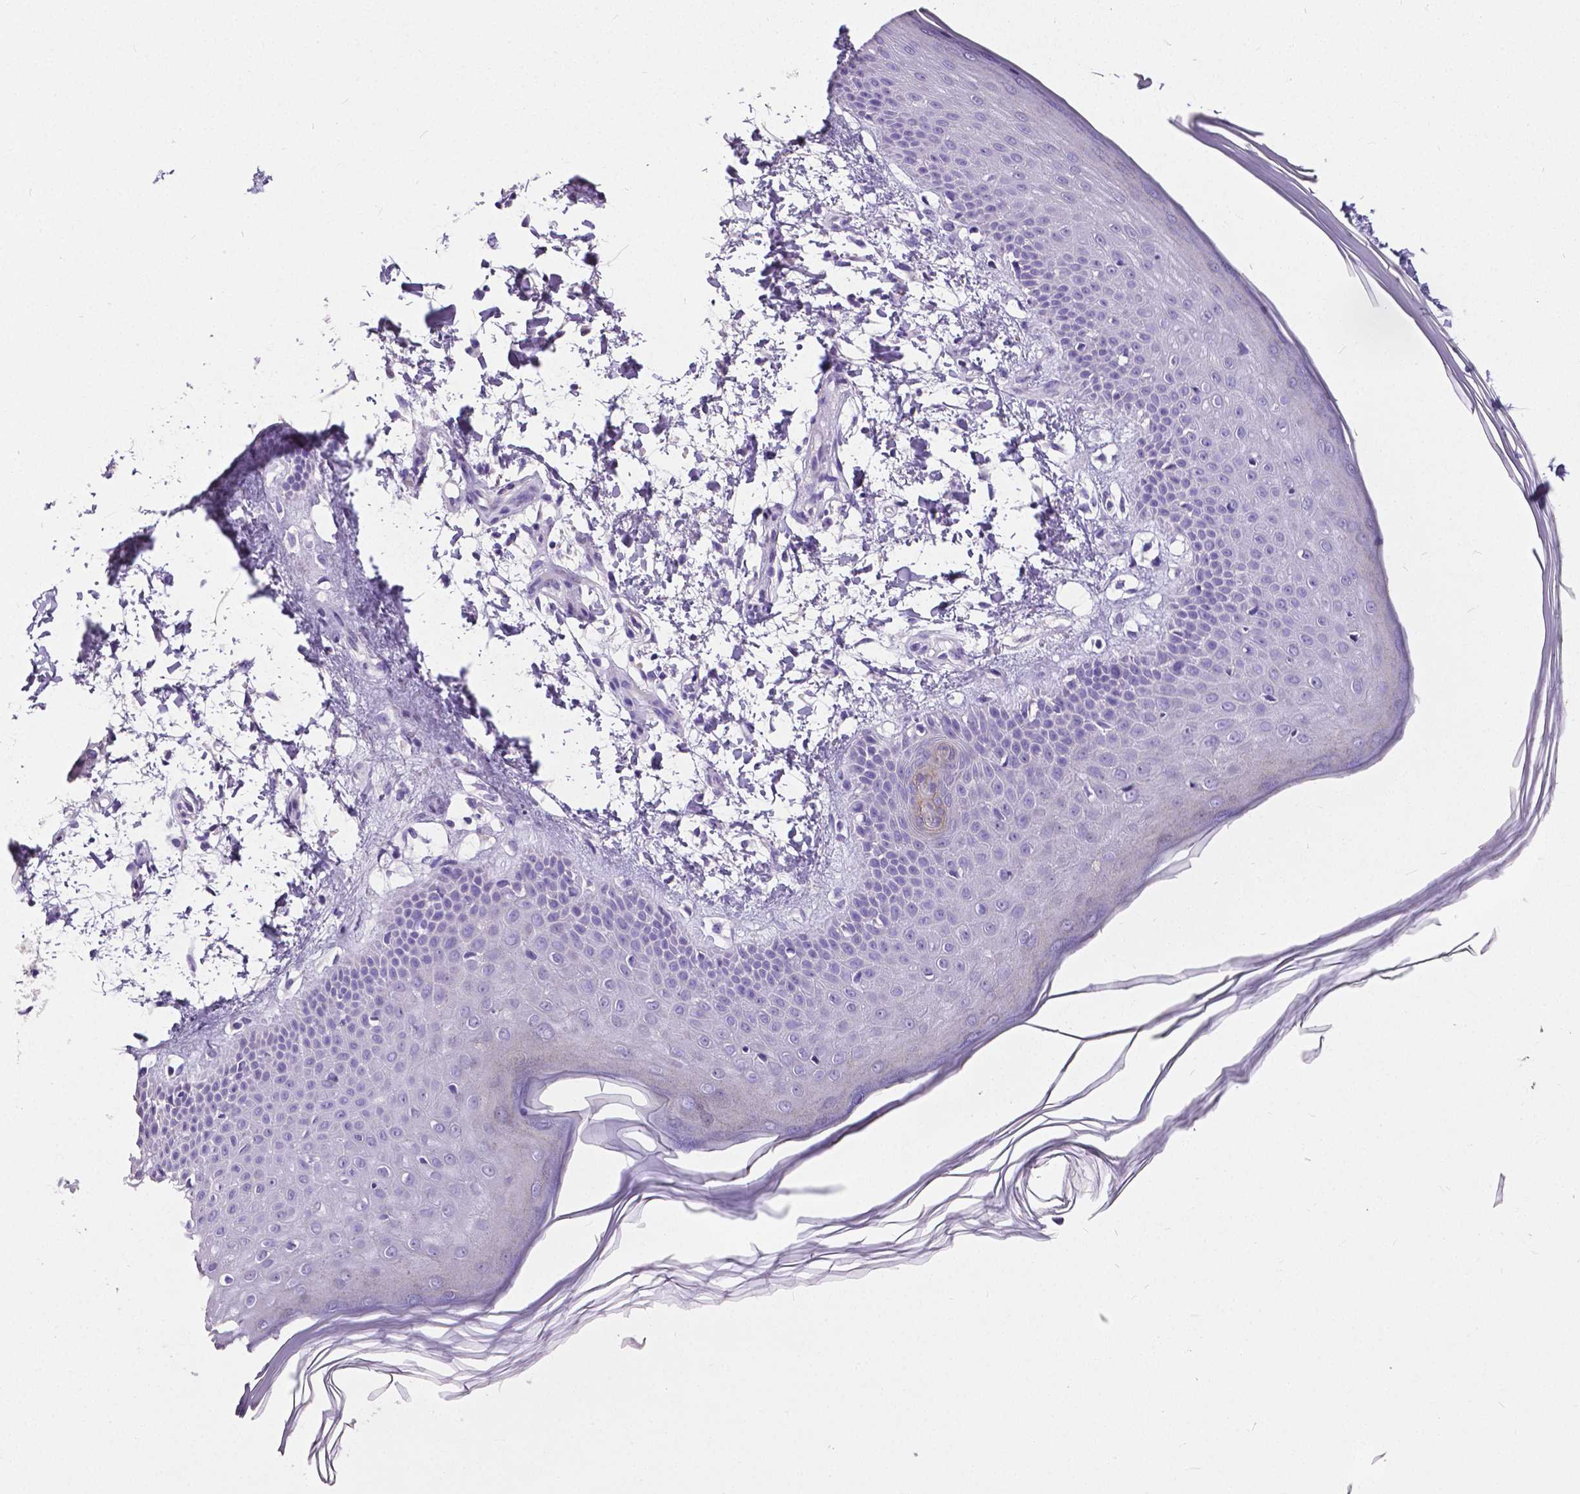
{"staining": {"intensity": "negative", "quantity": "none", "location": "none"}, "tissue": "skin", "cell_type": "Fibroblasts", "image_type": "normal", "snomed": [{"axis": "morphology", "description": "Normal tissue, NOS"}, {"axis": "topography", "description": "Skin"}], "caption": "This is an immunohistochemistry photomicrograph of benign human skin. There is no expression in fibroblasts.", "gene": "OCLN", "patient": {"sex": "female", "age": 62}}